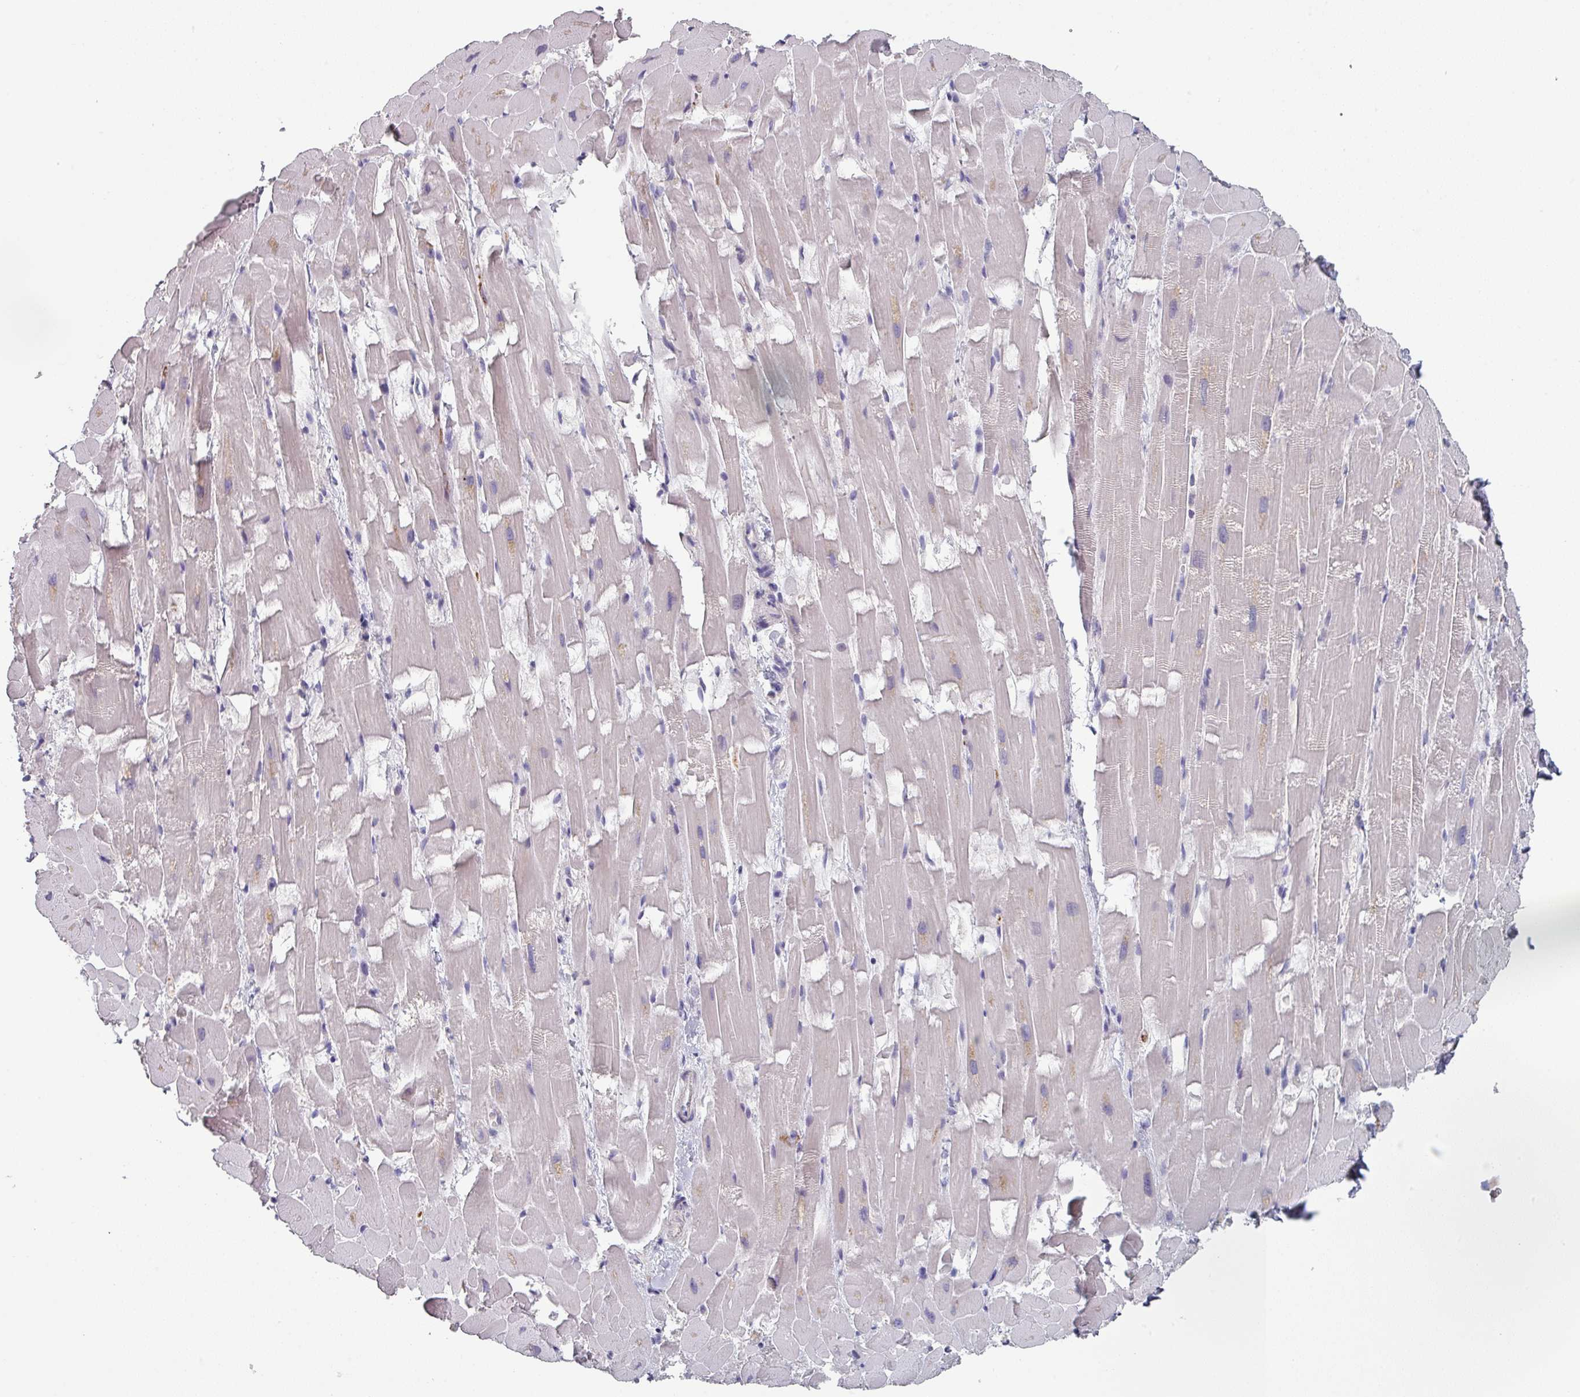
{"staining": {"intensity": "negative", "quantity": "none", "location": "none"}, "tissue": "heart muscle", "cell_type": "Cardiomyocytes", "image_type": "normal", "snomed": [{"axis": "morphology", "description": "Normal tissue, NOS"}, {"axis": "topography", "description": "Heart"}], "caption": "Heart muscle stained for a protein using immunohistochemistry (IHC) exhibits no staining cardiomyocytes.", "gene": "PRAMEF7", "patient": {"sex": "male", "age": 37}}